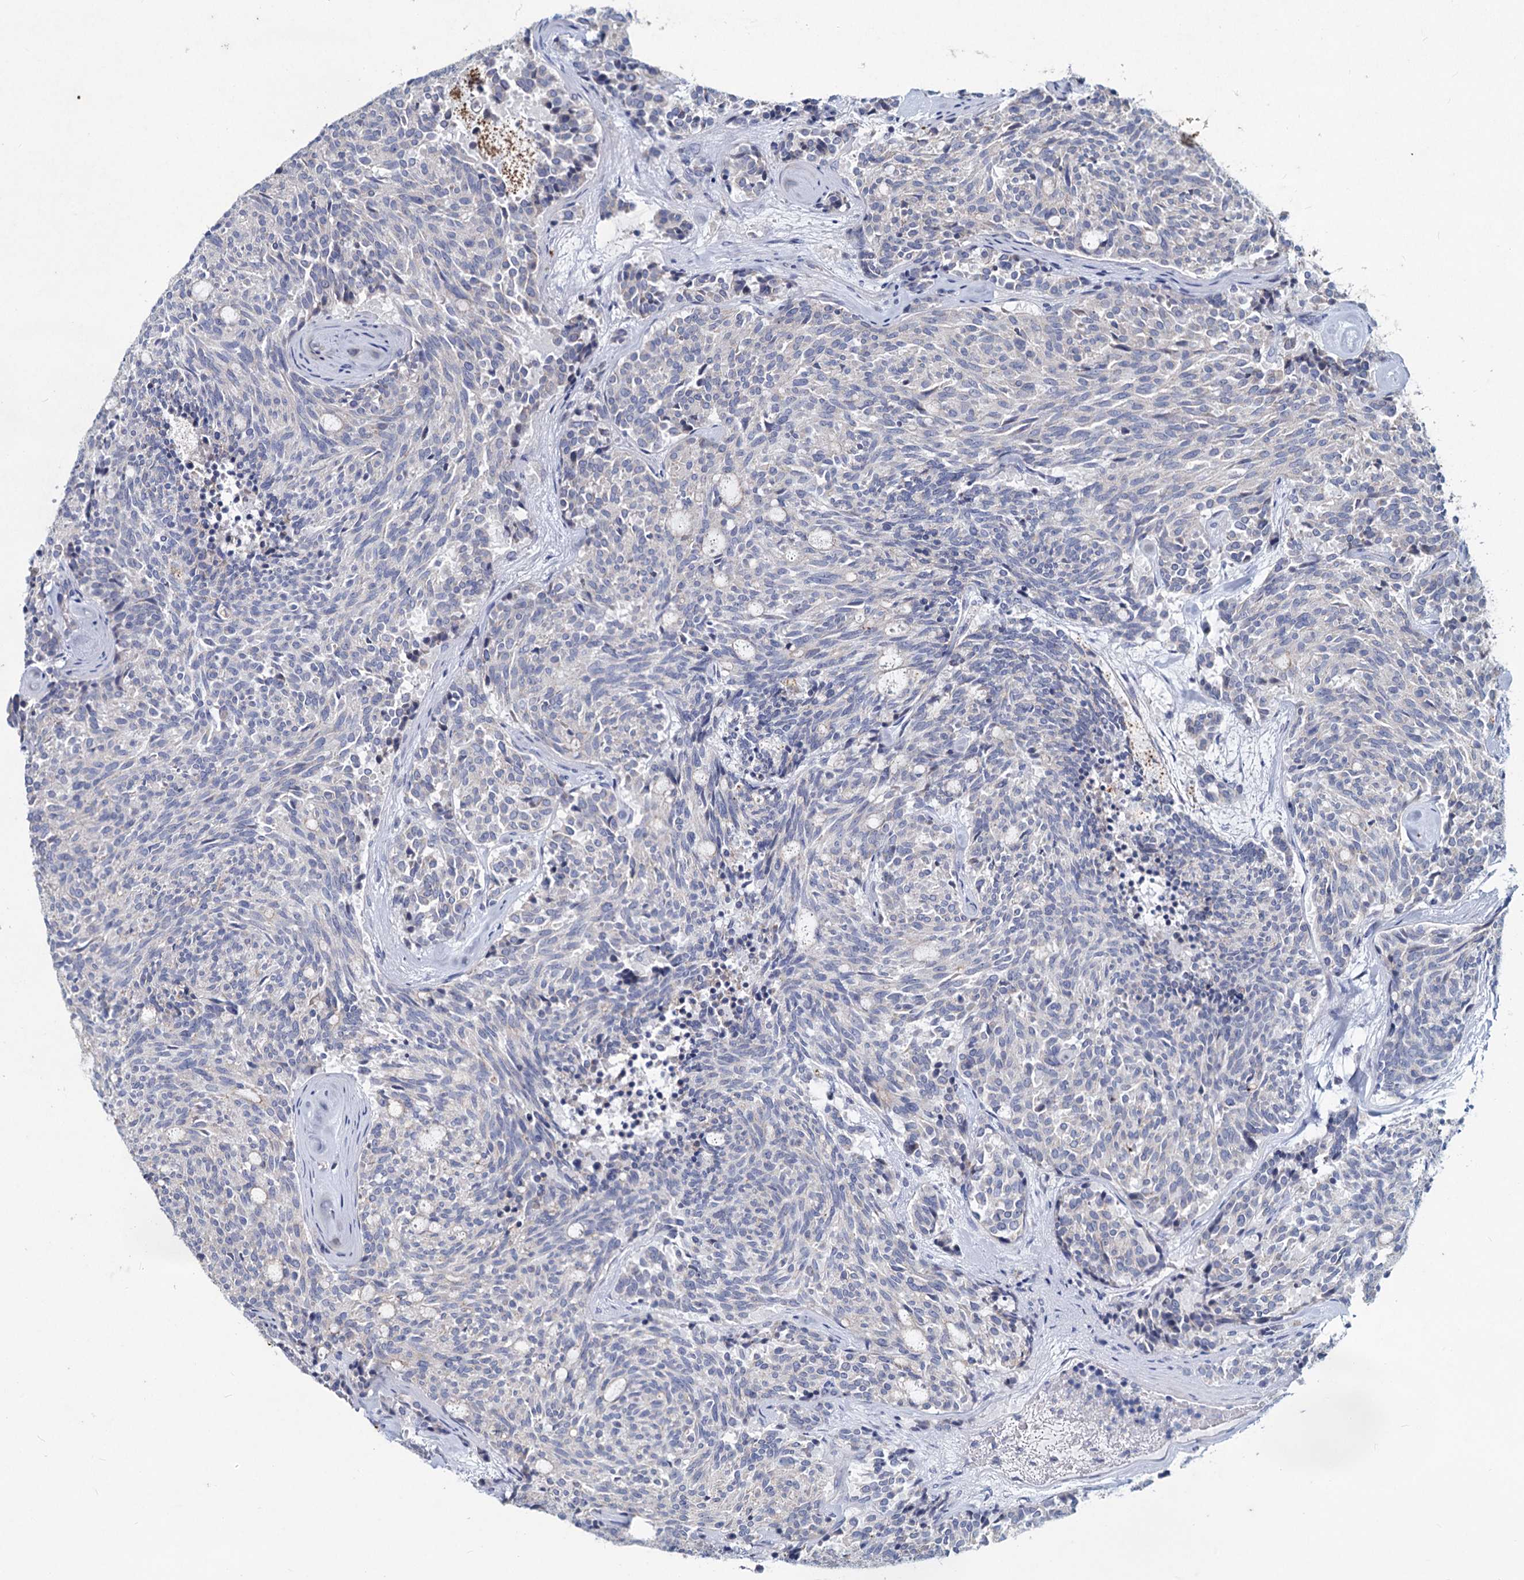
{"staining": {"intensity": "negative", "quantity": "none", "location": "none"}, "tissue": "carcinoid", "cell_type": "Tumor cells", "image_type": "cancer", "snomed": [{"axis": "morphology", "description": "Carcinoid, malignant, NOS"}, {"axis": "topography", "description": "Pancreas"}], "caption": "Immunohistochemistry (IHC) histopathology image of human malignant carcinoid stained for a protein (brown), which exhibits no staining in tumor cells.", "gene": "TMX2", "patient": {"sex": "female", "age": 54}}